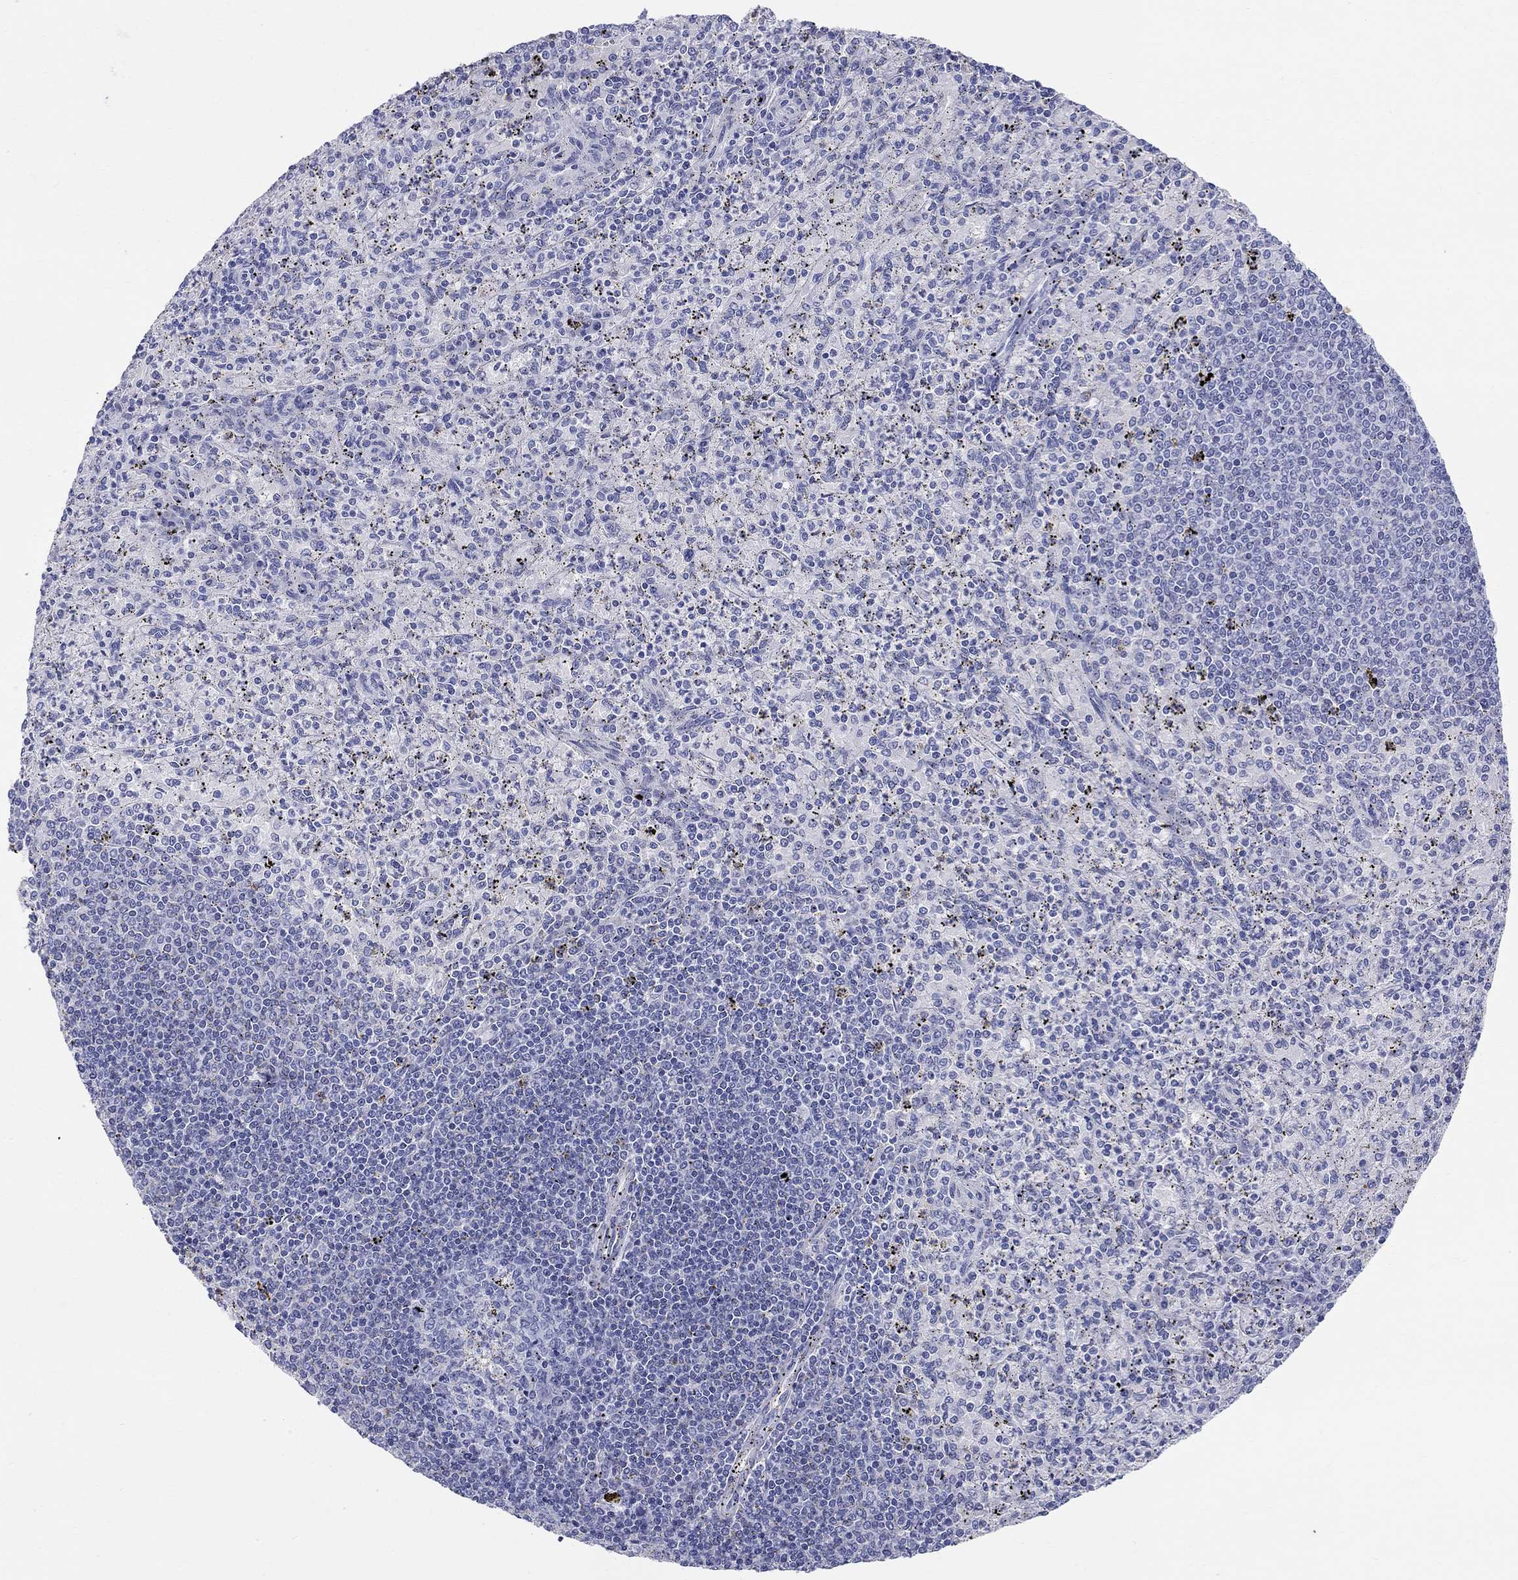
{"staining": {"intensity": "negative", "quantity": "none", "location": "none"}, "tissue": "spleen", "cell_type": "Cells in red pulp", "image_type": "normal", "snomed": [{"axis": "morphology", "description": "Normal tissue, NOS"}, {"axis": "topography", "description": "Spleen"}], "caption": "Image shows no significant protein expression in cells in red pulp of benign spleen. (Immunohistochemistry (ihc), brightfield microscopy, high magnification).", "gene": "LAMP5", "patient": {"sex": "male", "age": 60}}